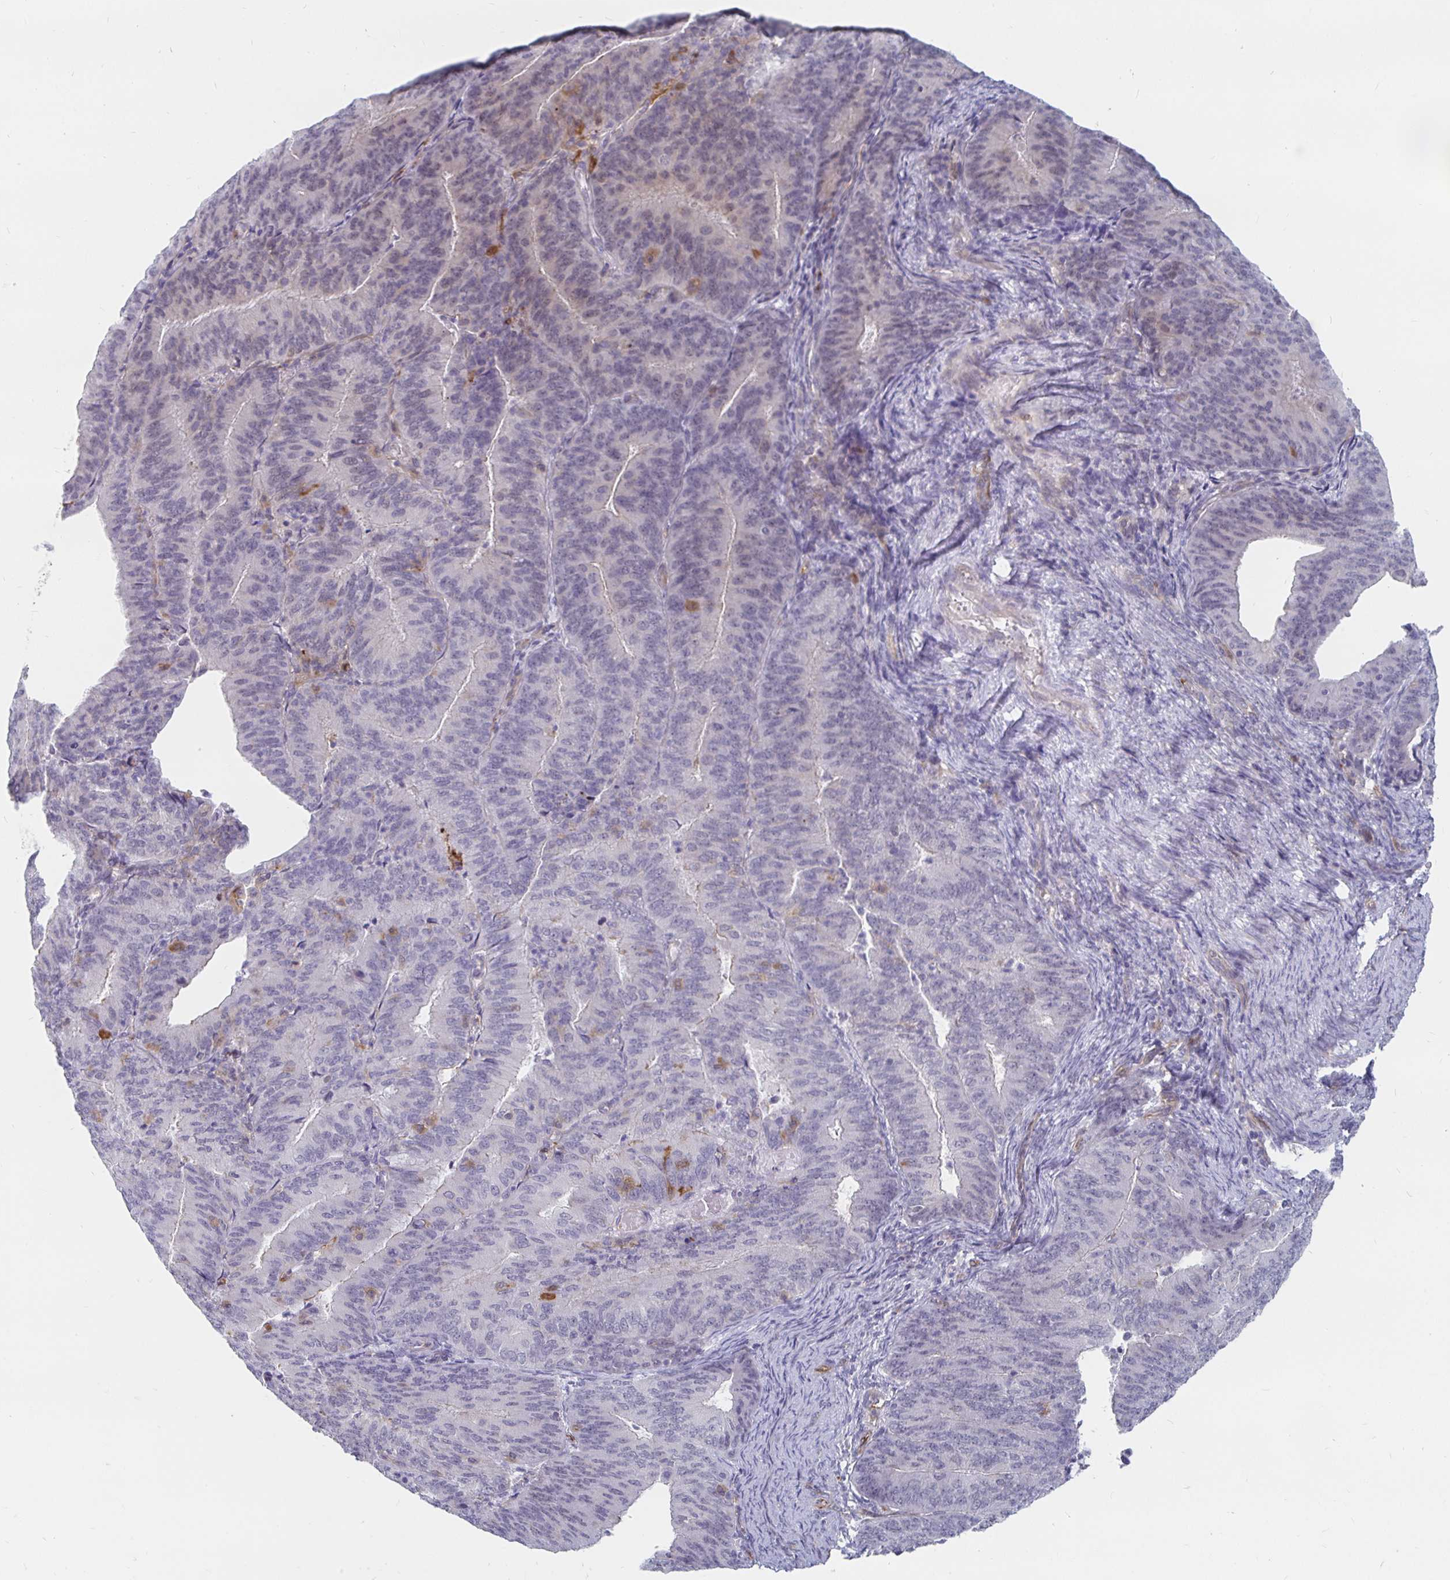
{"staining": {"intensity": "negative", "quantity": "none", "location": "none"}, "tissue": "endometrial cancer", "cell_type": "Tumor cells", "image_type": "cancer", "snomed": [{"axis": "morphology", "description": "Adenocarcinoma, NOS"}, {"axis": "topography", "description": "Endometrium"}], "caption": "This image is of endometrial cancer (adenocarcinoma) stained with immunohistochemistry (IHC) to label a protein in brown with the nuclei are counter-stained blue. There is no expression in tumor cells. (IHC, brightfield microscopy, high magnification).", "gene": "CCDC85A", "patient": {"sex": "female", "age": 57}}